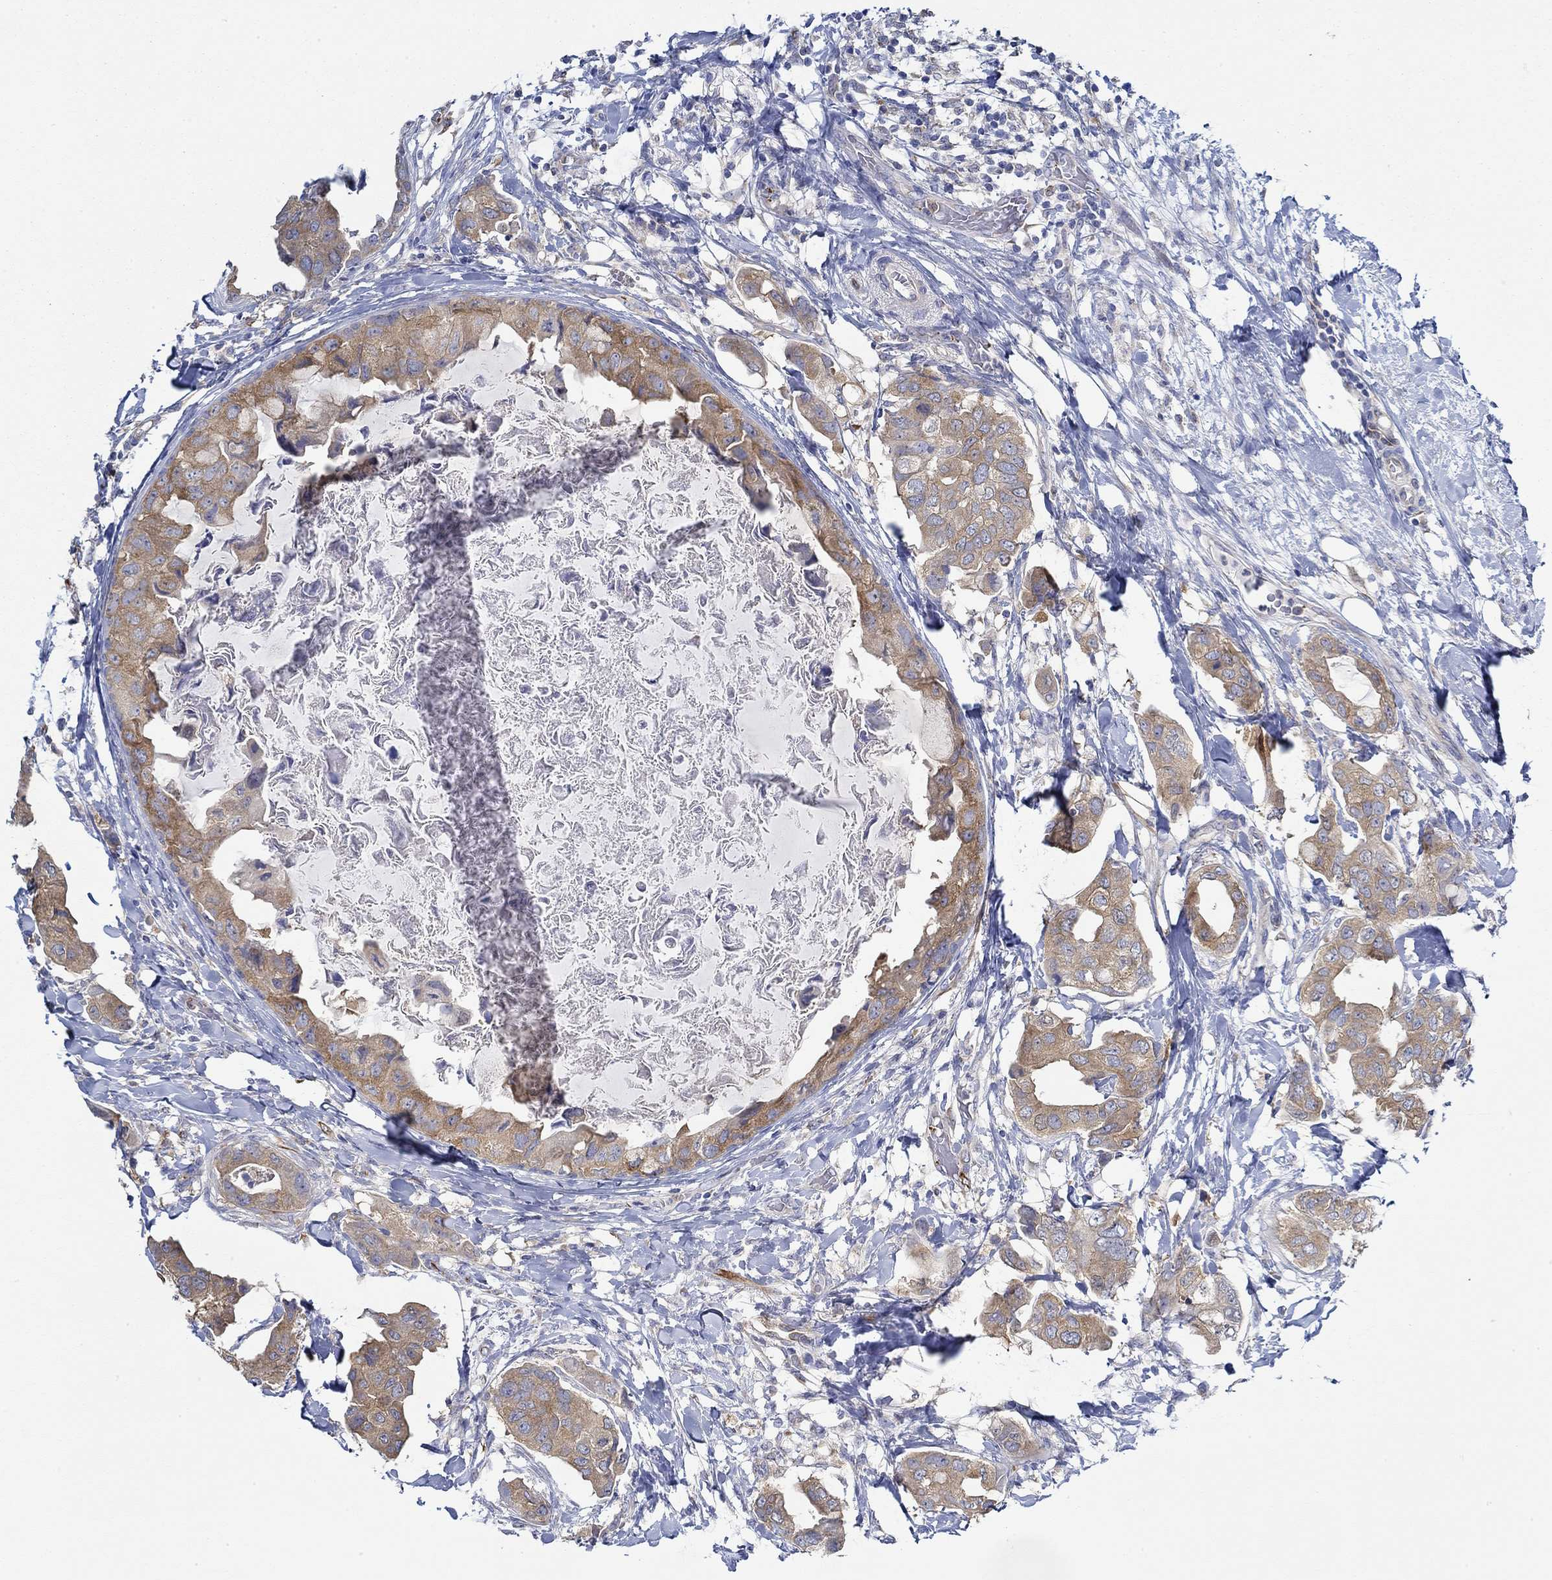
{"staining": {"intensity": "moderate", "quantity": "25%-75%", "location": "cytoplasmic/membranous"}, "tissue": "breast cancer", "cell_type": "Tumor cells", "image_type": "cancer", "snomed": [{"axis": "morphology", "description": "Normal tissue, NOS"}, {"axis": "morphology", "description": "Duct carcinoma"}, {"axis": "topography", "description": "Breast"}], "caption": "Intraductal carcinoma (breast) stained for a protein exhibits moderate cytoplasmic/membranous positivity in tumor cells.", "gene": "SLC27A3", "patient": {"sex": "female", "age": 40}}